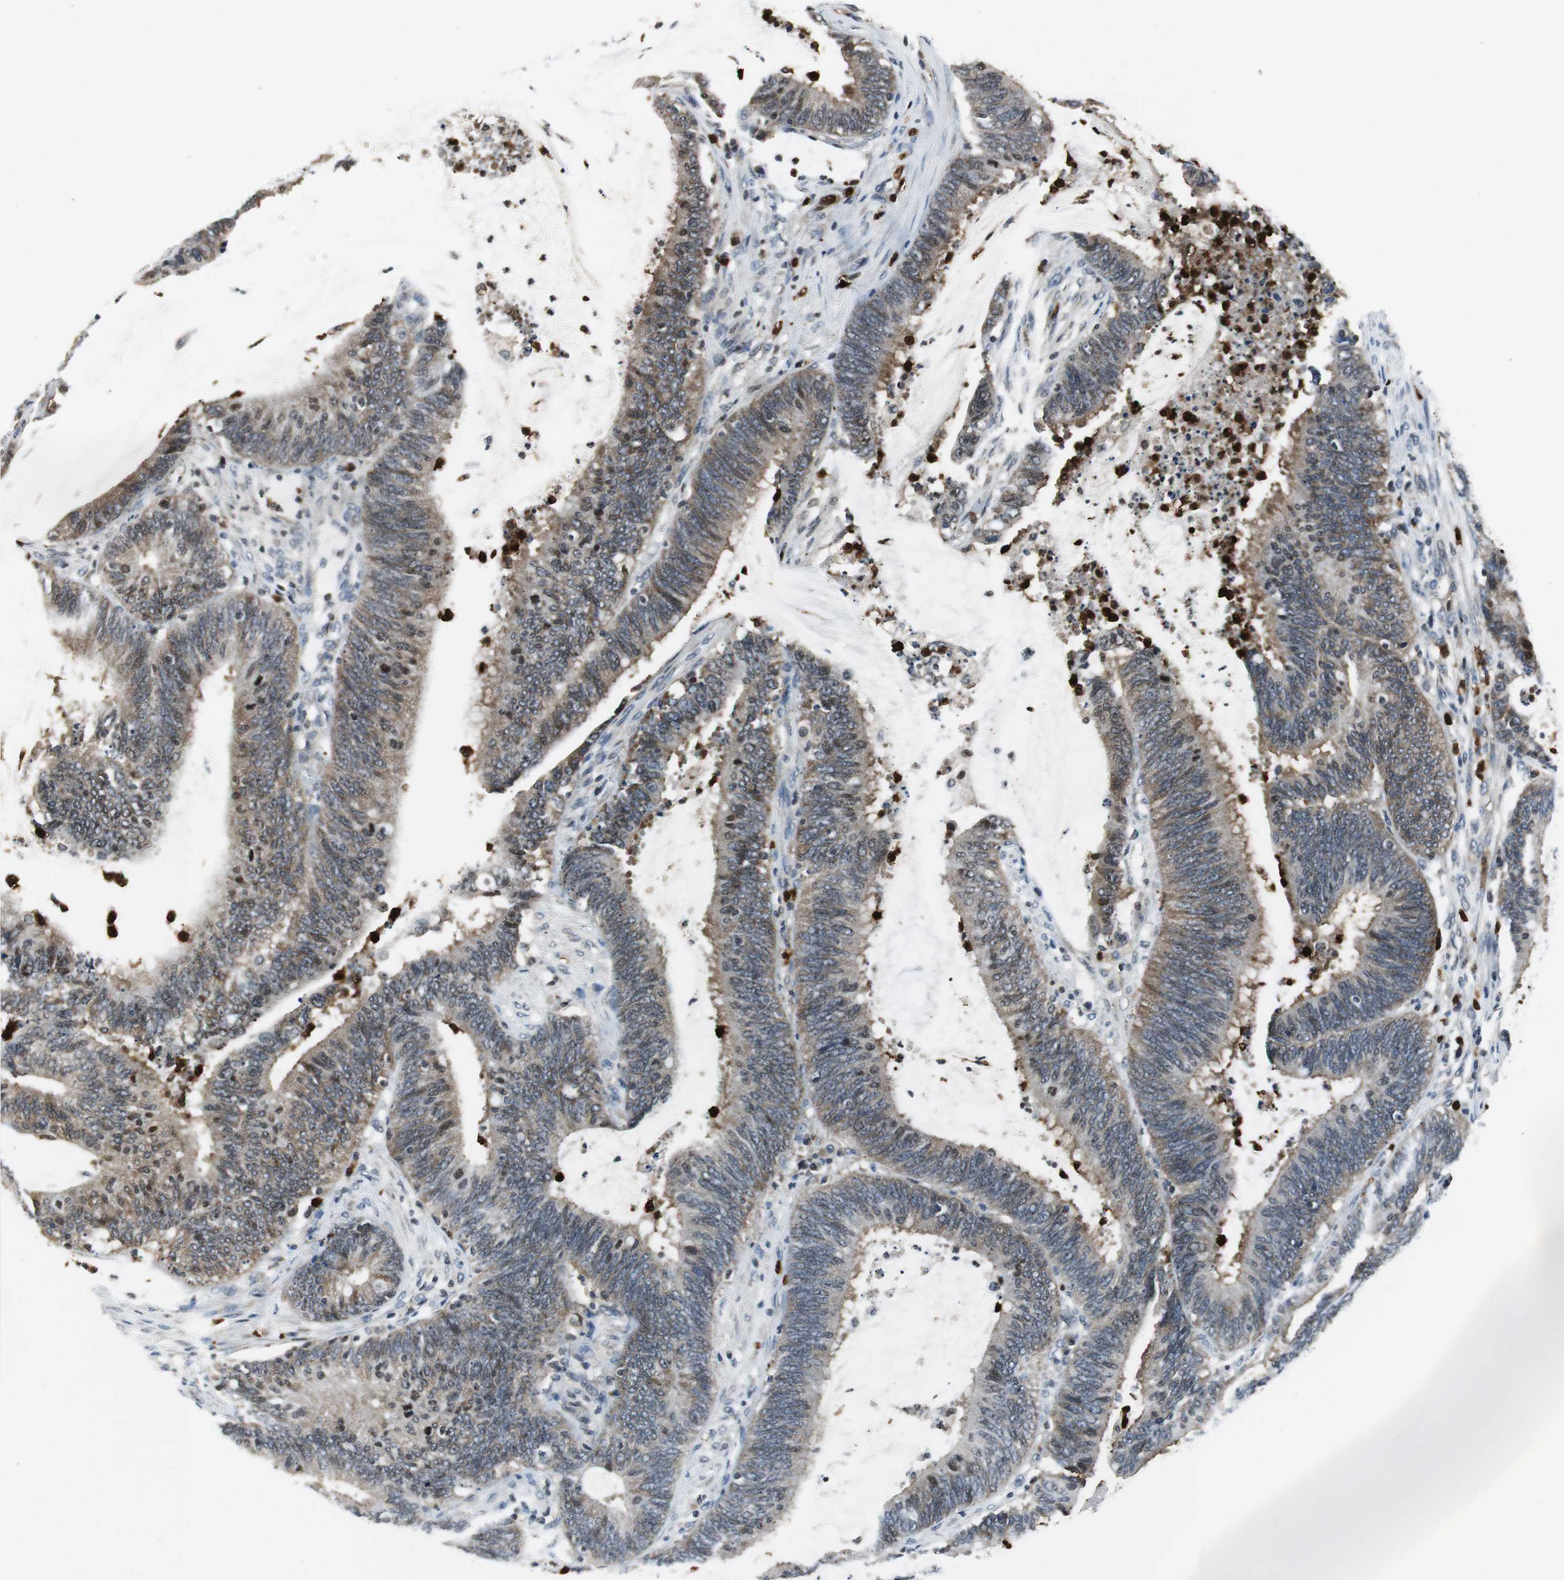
{"staining": {"intensity": "weak", "quantity": "25%-75%", "location": "cytoplasmic/membranous,nuclear"}, "tissue": "colorectal cancer", "cell_type": "Tumor cells", "image_type": "cancer", "snomed": [{"axis": "morphology", "description": "Adenocarcinoma, NOS"}, {"axis": "topography", "description": "Rectum"}], "caption": "About 25%-75% of tumor cells in colorectal cancer show weak cytoplasmic/membranous and nuclear protein staining as visualized by brown immunohistochemical staining.", "gene": "ORM1", "patient": {"sex": "female", "age": 66}}